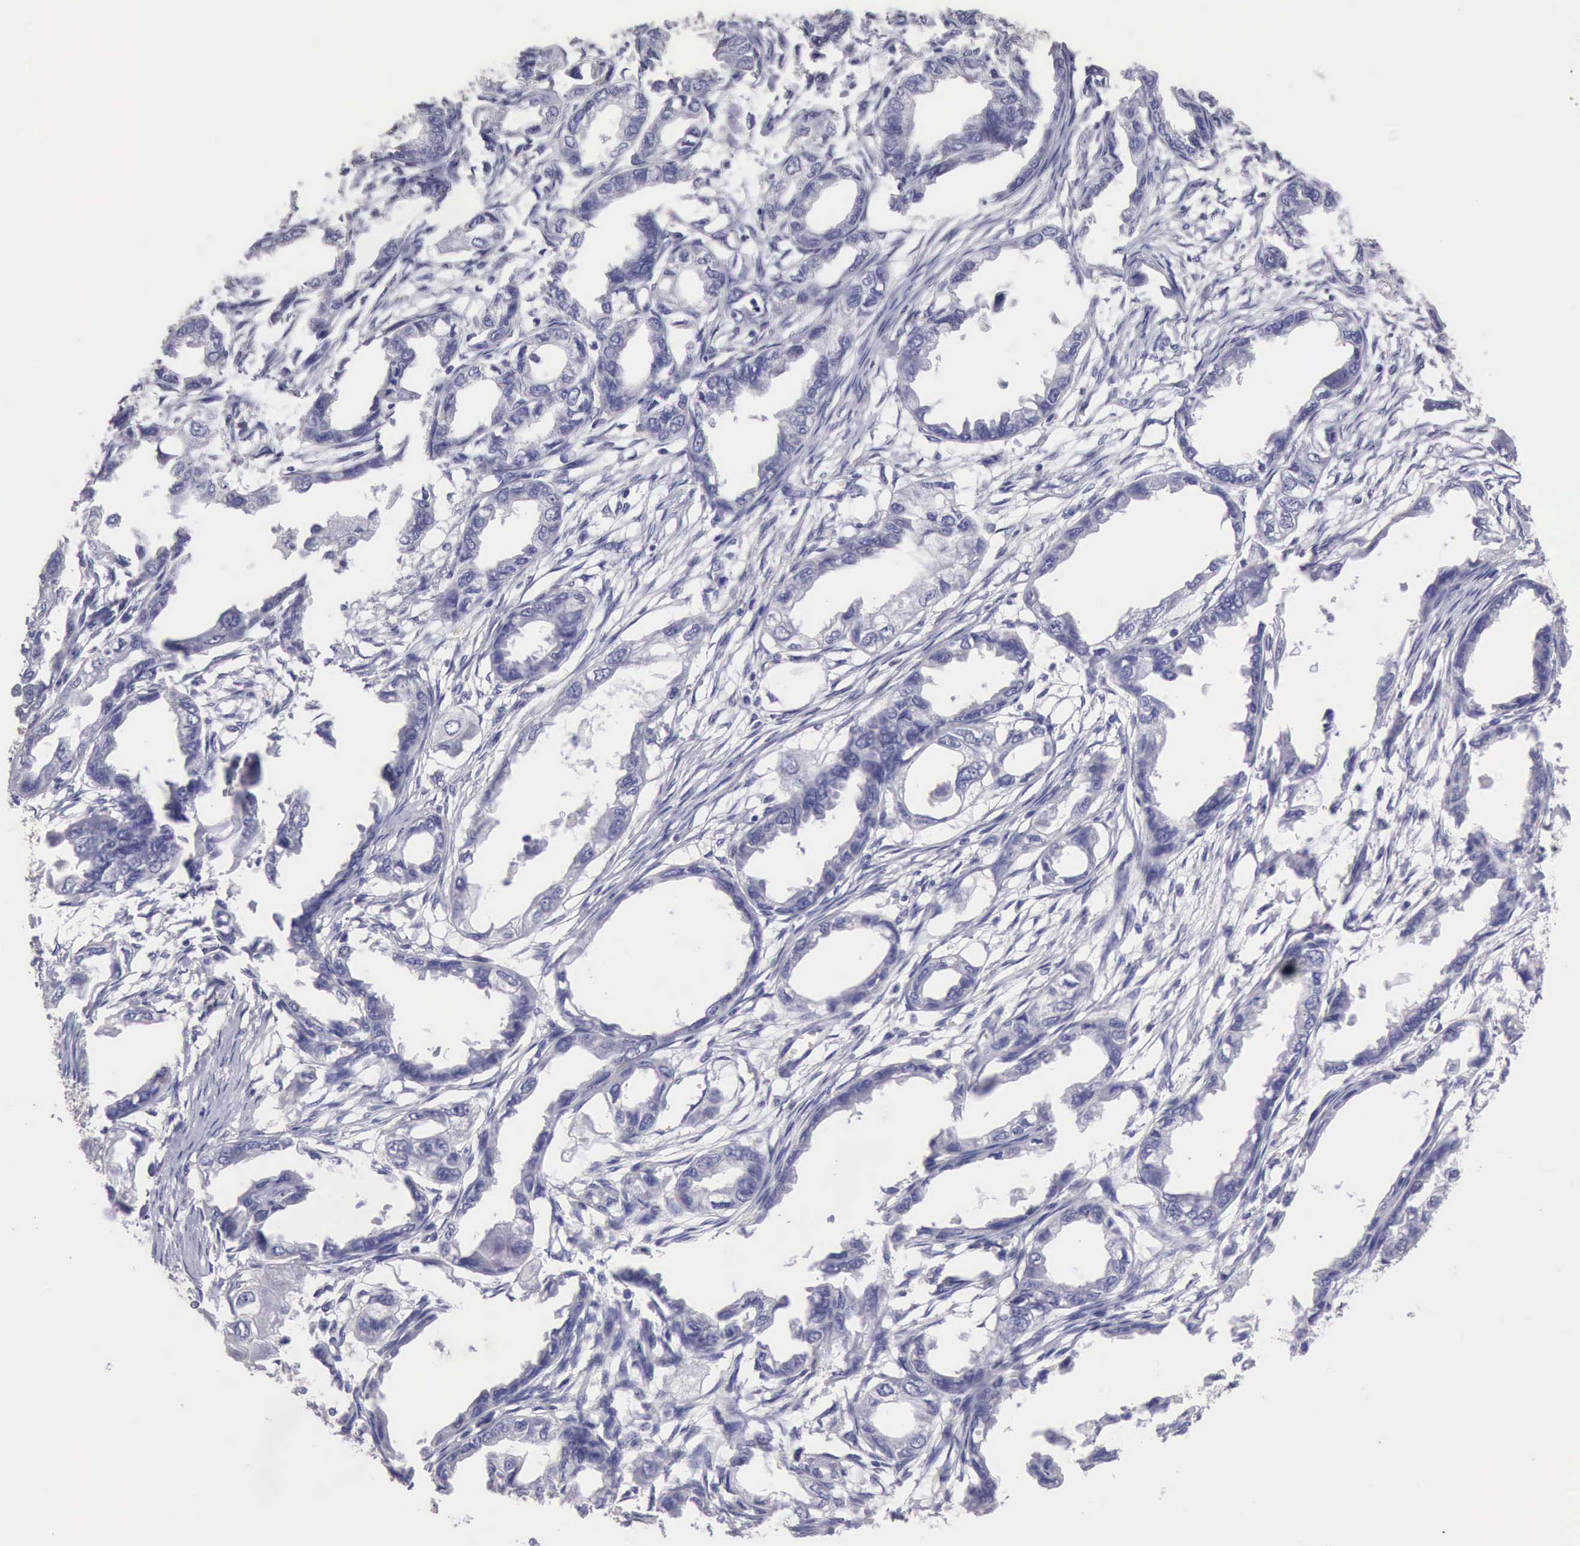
{"staining": {"intensity": "negative", "quantity": "none", "location": "none"}, "tissue": "endometrial cancer", "cell_type": "Tumor cells", "image_type": "cancer", "snomed": [{"axis": "morphology", "description": "Adenocarcinoma, NOS"}, {"axis": "topography", "description": "Endometrium"}], "caption": "DAB (3,3'-diaminobenzidine) immunohistochemical staining of human adenocarcinoma (endometrial) demonstrates no significant positivity in tumor cells. (Stains: DAB immunohistochemistry (IHC) with hematoxylin counter stain, Microscopy: brightfield microscopy at high magnification).", "gene": "KCND1", "patient": {"sex": "female", "age": 67}}